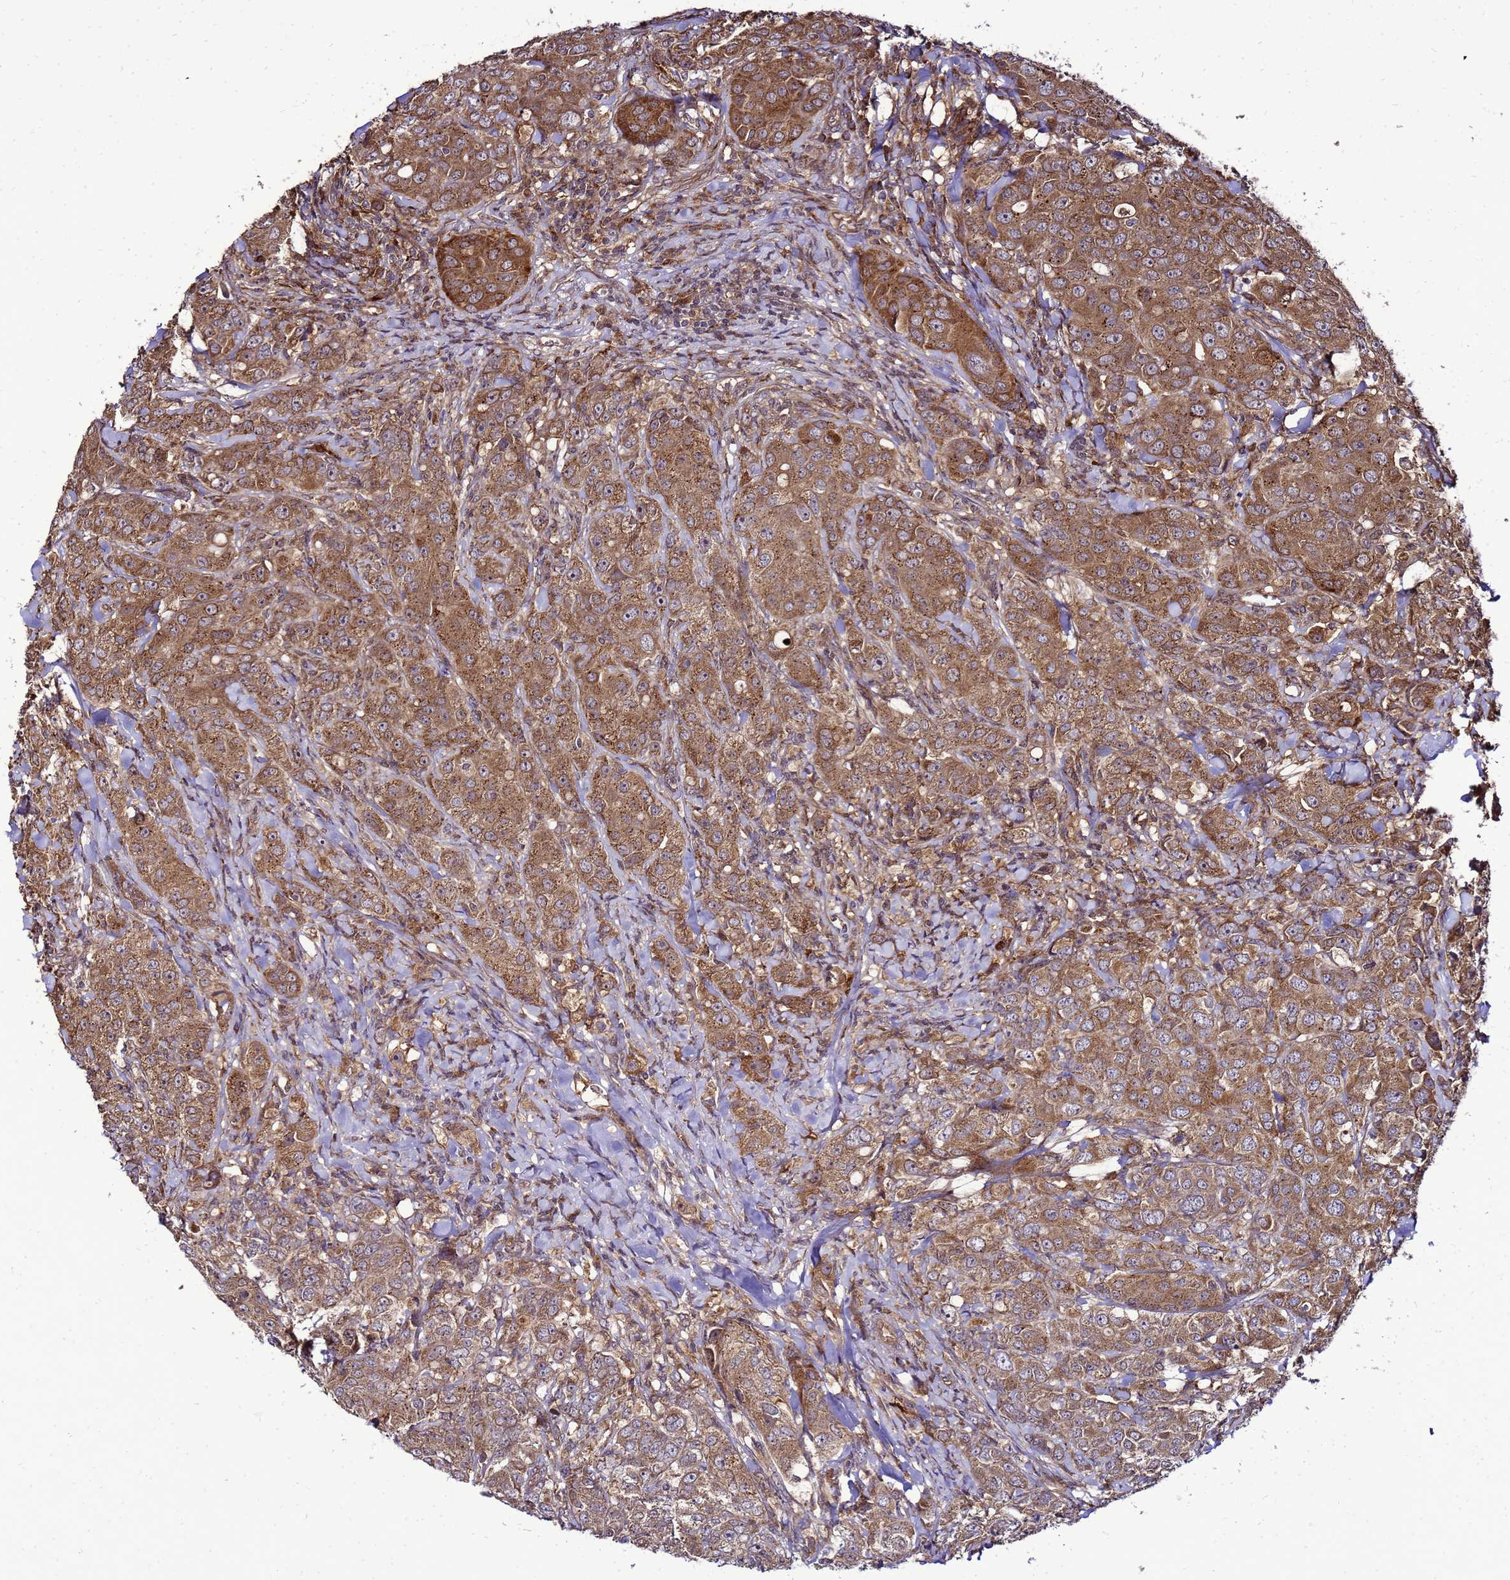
{"staining": {"intensity": "moderate", "quantity": ">75%", "location": "cytoplasmic/membranous"}, "tissue": "breast cancer", "cell_type": "Tumor cells", "image_type": "cancer", "snomed": [{"axis": "morphology", "description": "Duct carcinoma"}, {"axis": "topography", "description": "Breast"}], "caption": "Immunohistochemical staining of infiltrating ductal carcinoma (breast) exhibits moderate cytoplasmic/membranous protein positivity in about >75% of tumor cells.", "gene": "TRABD", "patient": {"sex": "female", "age": 43}}